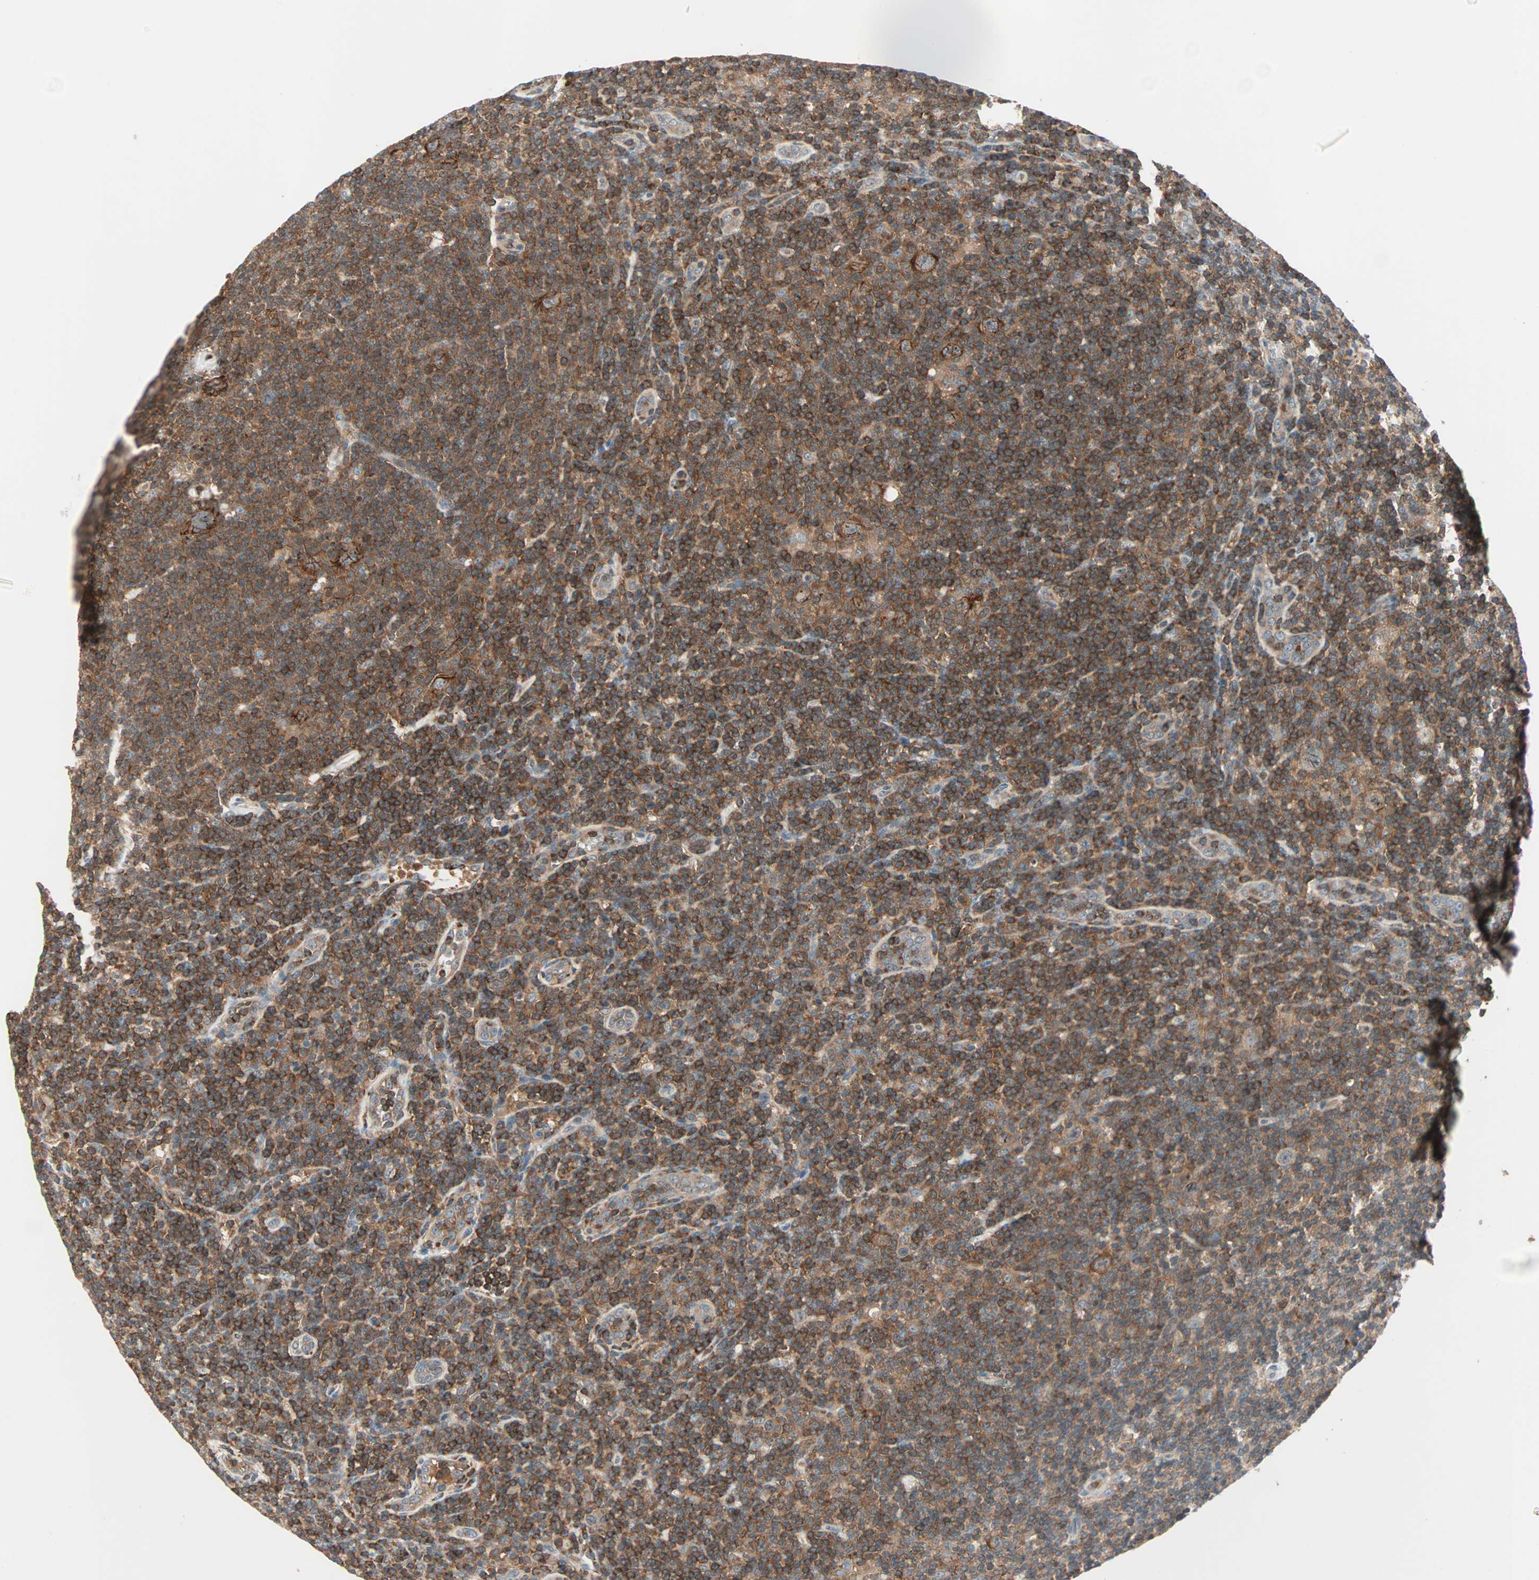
{"staining": {"intensity": "strong", "quantity": ">75%", "location": "cytoplasmic/membranous"}, "tissue": "lymphoma", "cell_type": "Tumor cells", "image_type": "cancer", "snomed": [{"axis": "morphology", "description": "Hodgkin's disease, NOS"}, {"axis": "topography", "description": "Lymph node"}], "caption": "Lymphoma tissue demonstrates strong cytoplasmic/membranous positivity in approximately >75% of tumor cells, visualized by immunohistochemistry.", "gene": "TEC", "patient": {"sex": "female", "age": 57}}